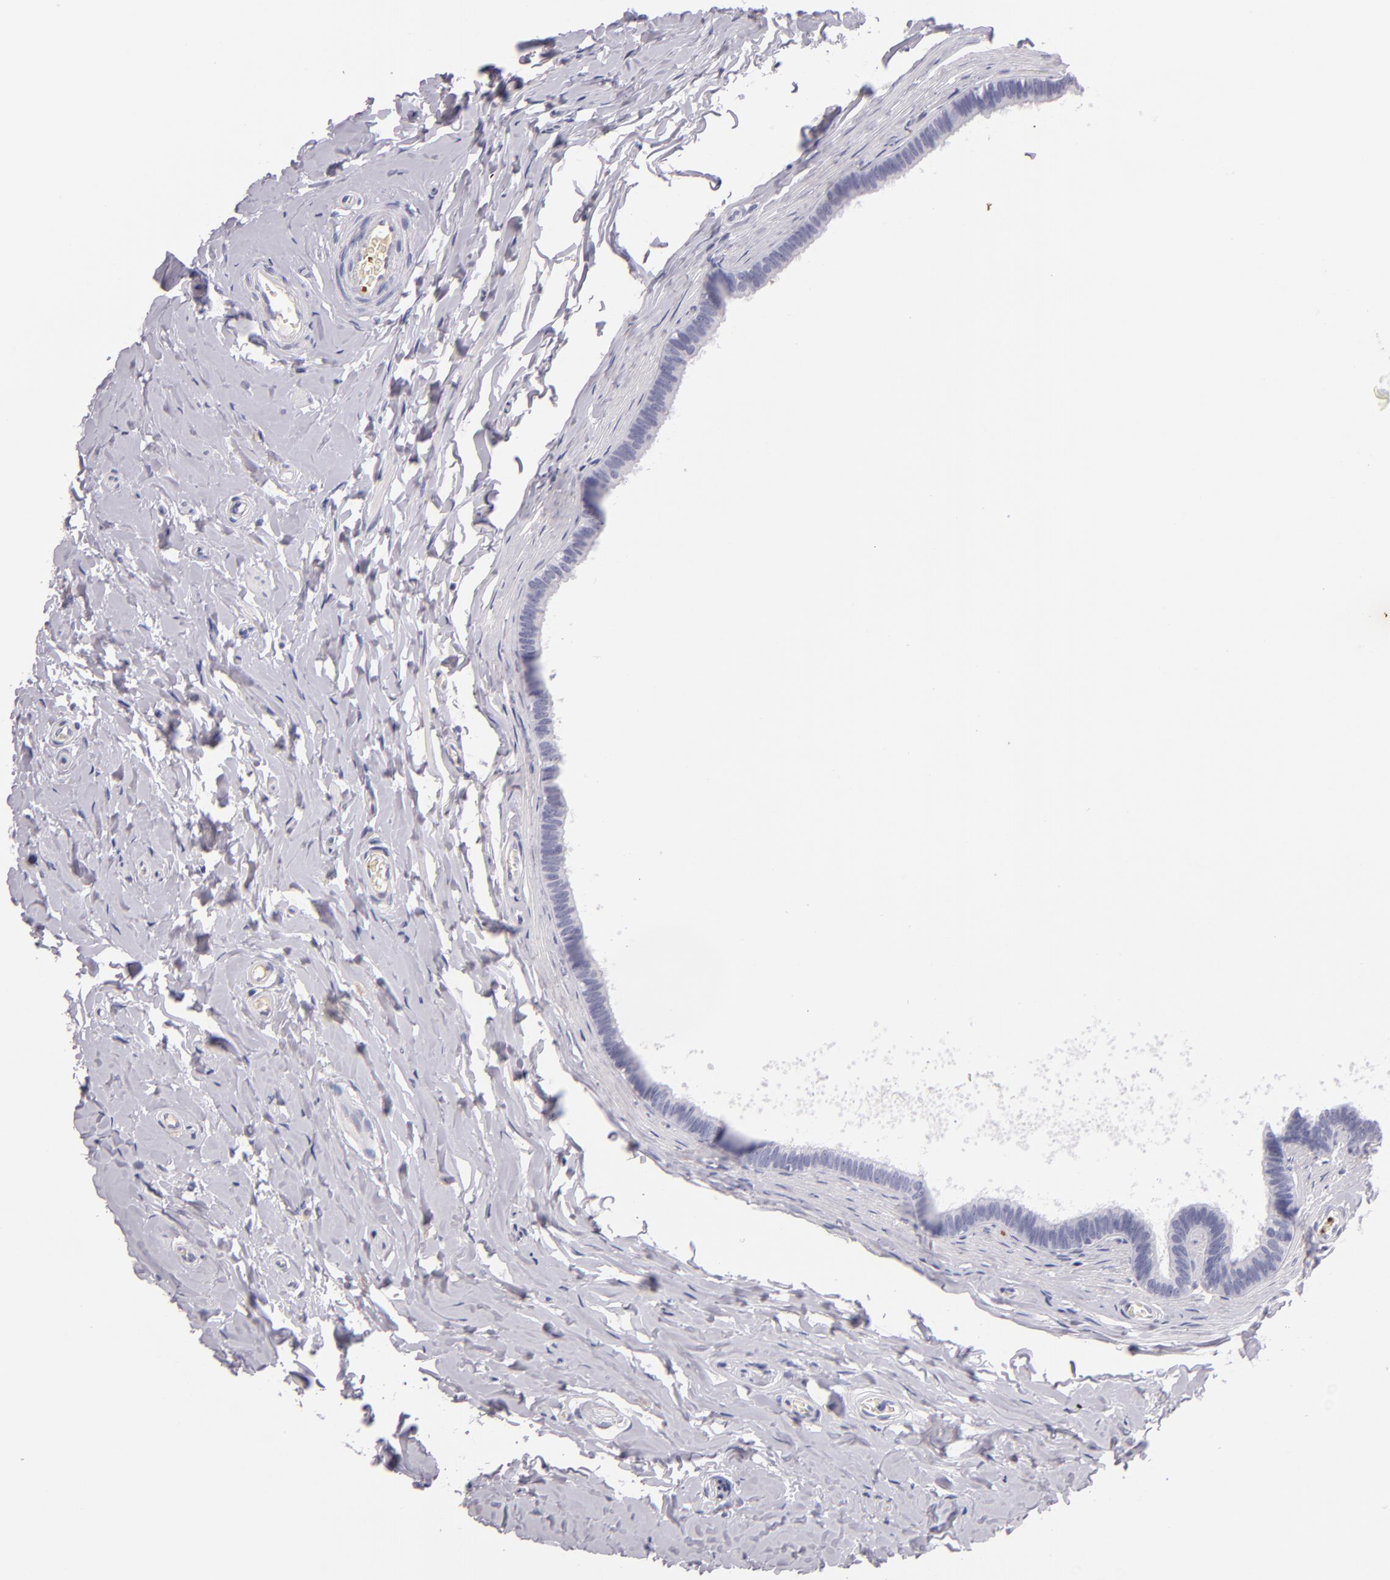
{"staining": {"intensity": "negative", "quantity": "none", "location": "none"}, "tissue": "epididymis", "cell_type": "Glandular cells", "image_type": "normal", "snomed": [{"axis": "morphology", "description": "Normal tissue, NOS"}, {"axis": "topography", "description": "Epididymis"}], "caption": "Epididymis stained for a protein using immunohistochemistry demonstrates no expression glandular cells.", "gene": "GP1BA", "patient": {"sex": "male", "age": 26}}